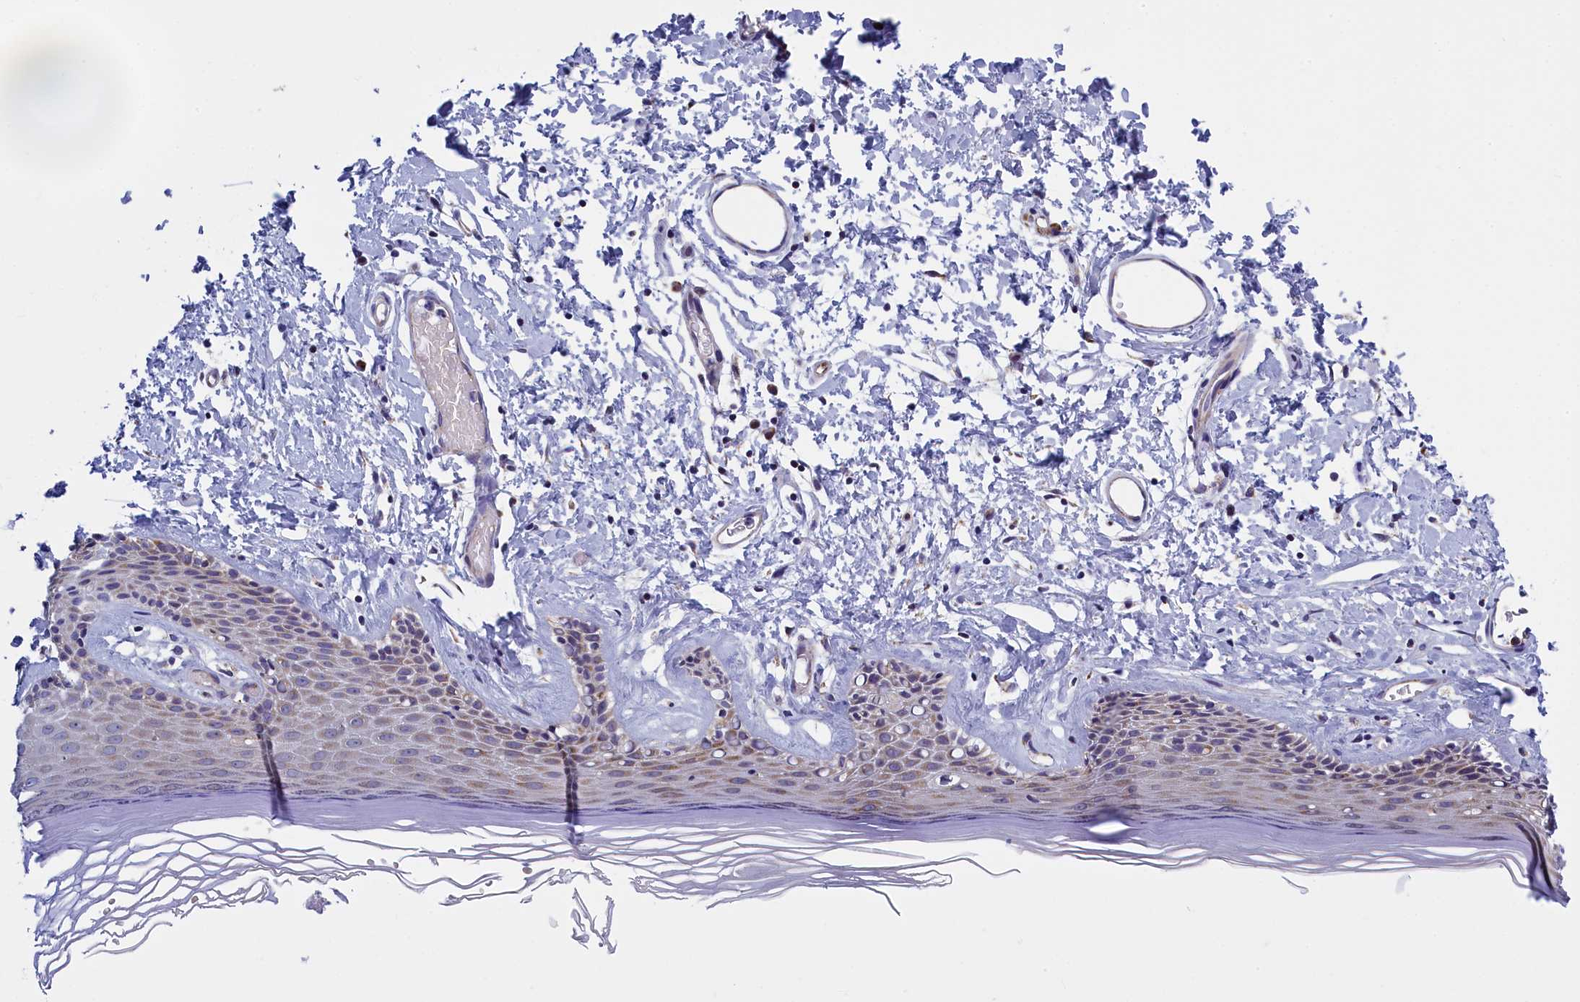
{"staining": {"intensity": "moderate", "quantity": "25%-75%", "location": "cytoplasmic/membranous"}, "tissue": "skin", "cell_type": "Epidermal cells", "image_type": "normal", "snomed": [{"axis": "morphology", "description": "Normal tissue, NOS"}, {"axis": "topography", "description": "Adipose tissue"}, {"axis": "topography", "description": "Vascular tissue"}, {"axis": "topography", "description": "Vulva"}, {"axis": "topography", "description": "Peripheral nerve tissue"}], "caption": "A high-resolution histopathology image shows IHC staining of benign skin, which demonstrates moderate cytoplasmic/membranous positivity in approximately 25%-75% of epidermal cells. (DAB (3,3'-diaminobenzidine) IHC with brightfield microscopy, high magnification).", "gene": "IFT122", "patient": {"sex": "female", "age": 86}}